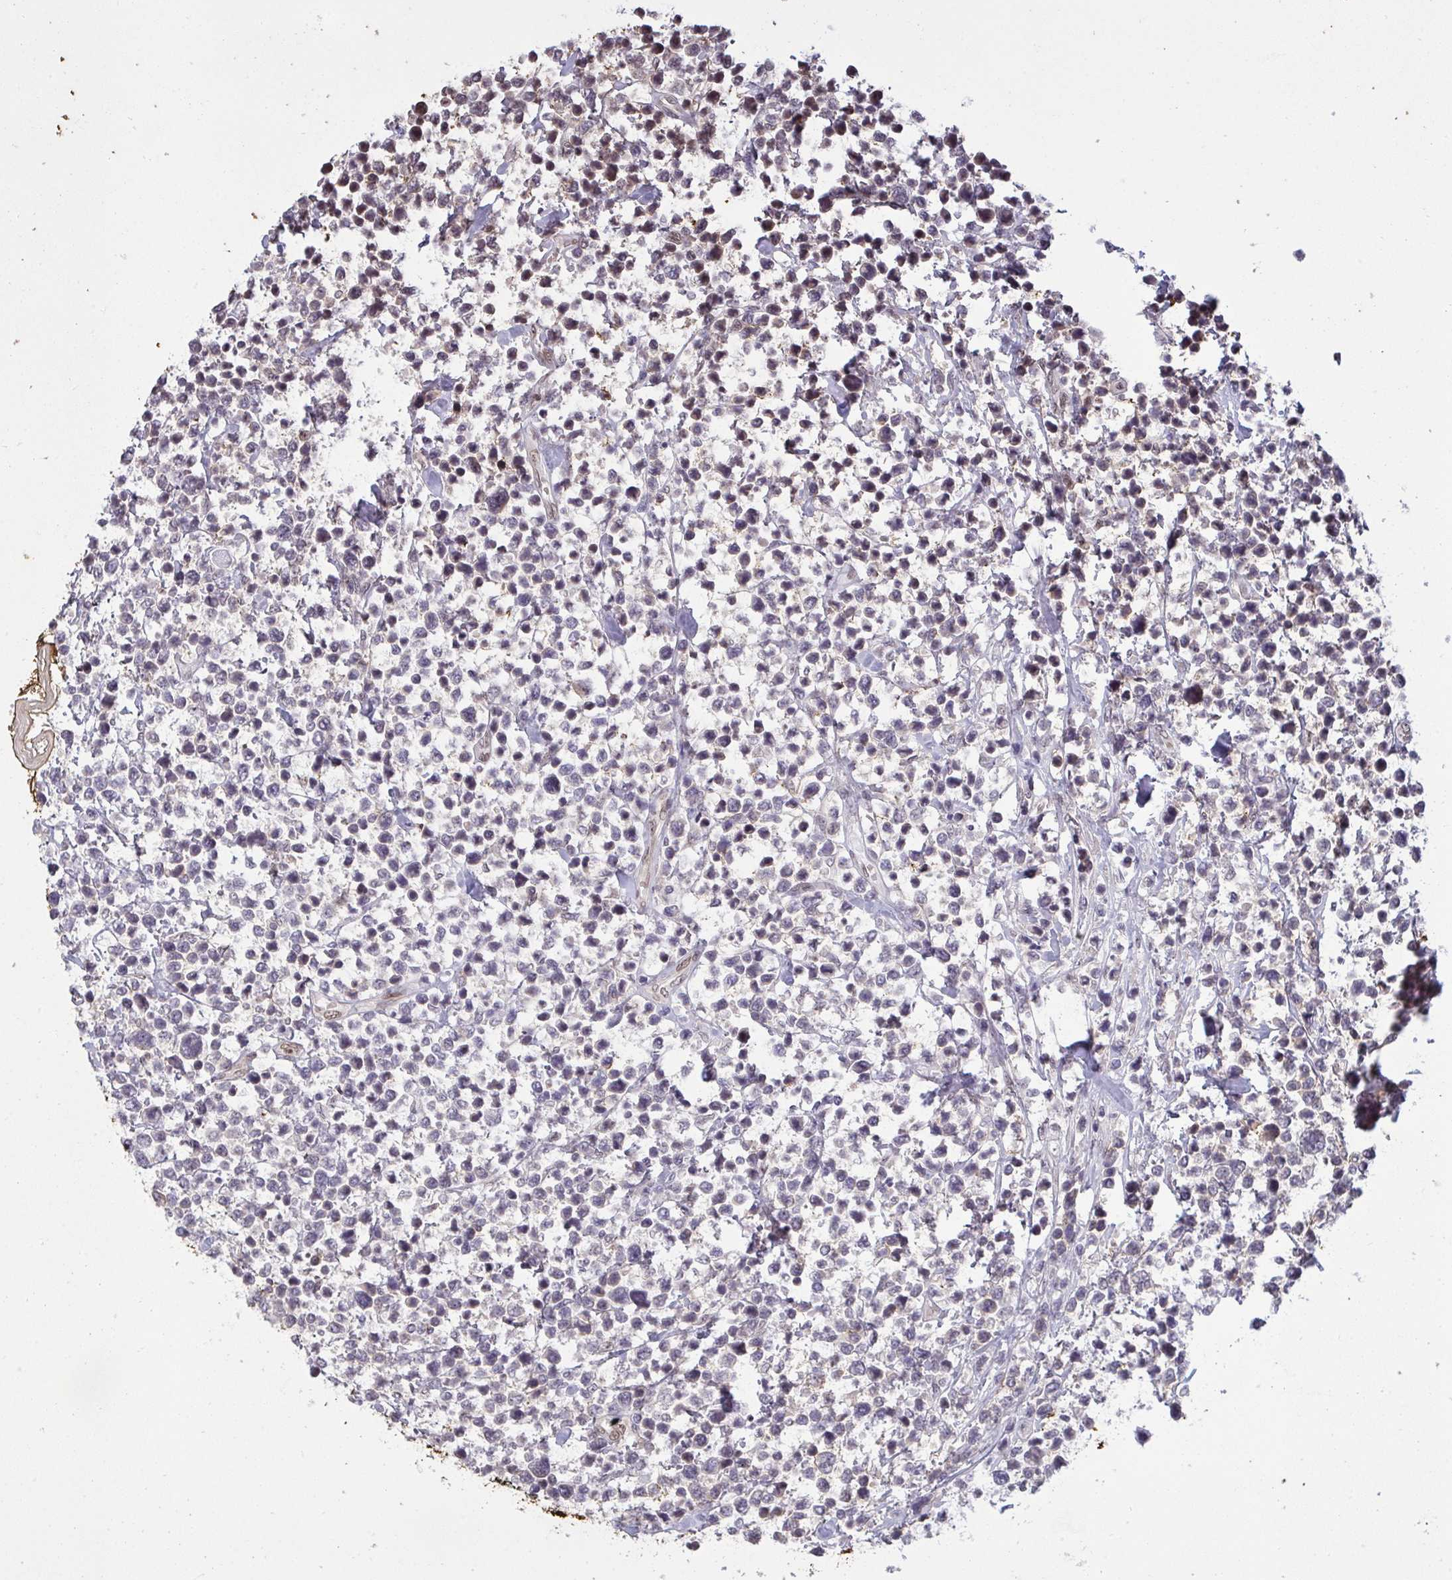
{"staining": {"intensity": "weak", "quantity": "<25%", "location": "cytoplasmic/membranous"}, "tissue": "lymphoma", "cell_type": "Tumor cells", "image_type": "cancer", "snomed": [{"axis": "morphology", "description": "Malignant lymphoma, non-Hodgkin's type, High grade"}, {"axis": "topography", "description": "Soft tissue"}], "caption": "IHC of high-grade malignant lymphoma, non-Hodgkin's type demonstrates no positivity in tumor cells.", "gene": "UXT", "patient": {"sex": "female", "age": 56}}